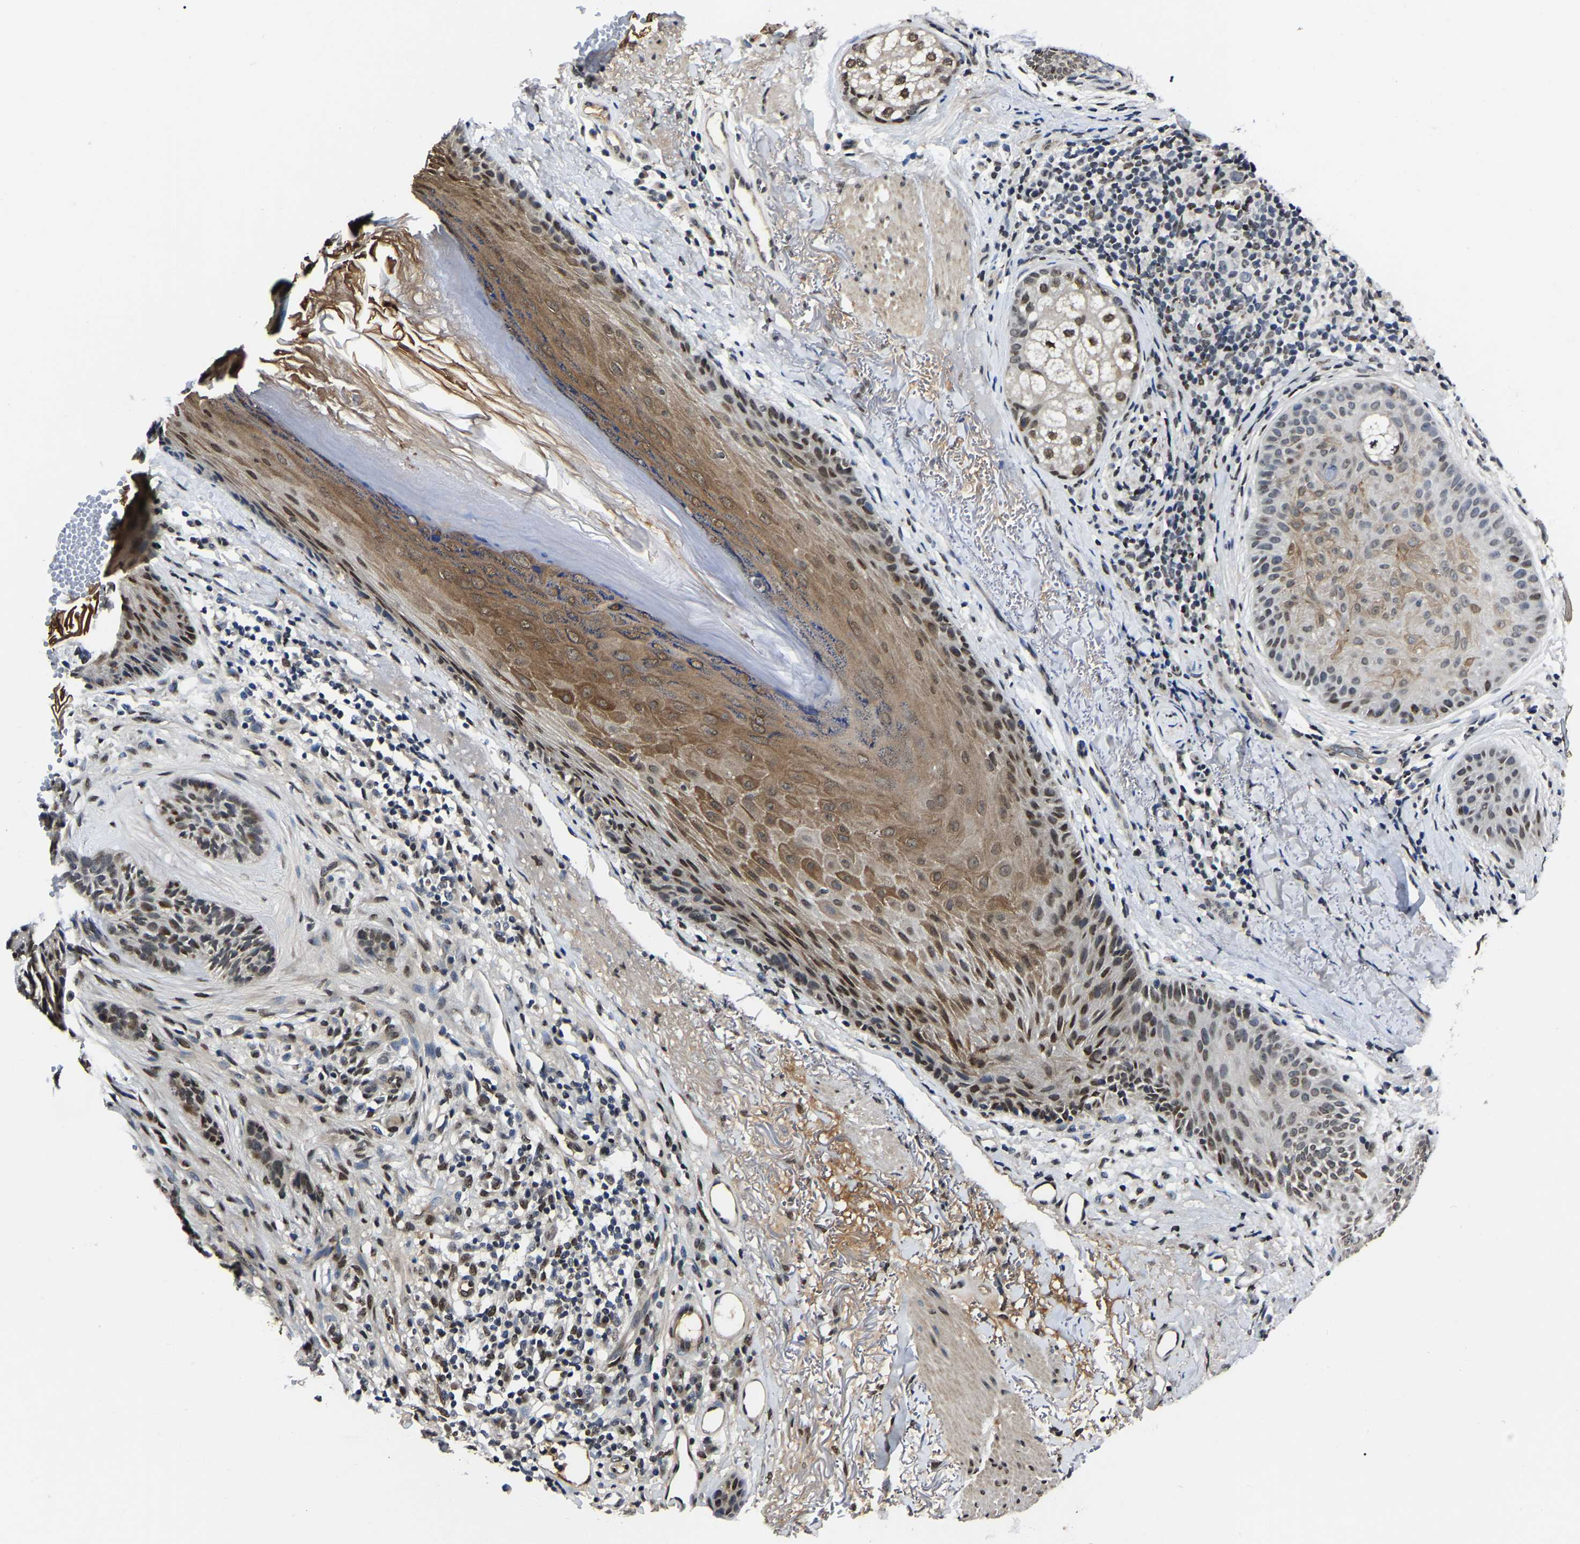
{"staining": {"intensity": "weak", "quantity": ">75%", "location": "nuclear"}, "tissue": "skin cancer", "cell_type": "Tumor cells", "image_type": "cancer", "snomed": [{"axis": "morphology", "description": "Basal cell carcinoma"}, {"axis": "topography", "description": "Skin"}], "caption": "This is an image of immunohistochemistry staining of skin cancer (basal cell carcinoma), which shows weak expression in the nuclear of tumor cells.", "gene": "TRIM35", "patient": {"sex": "male", "age": 55}}